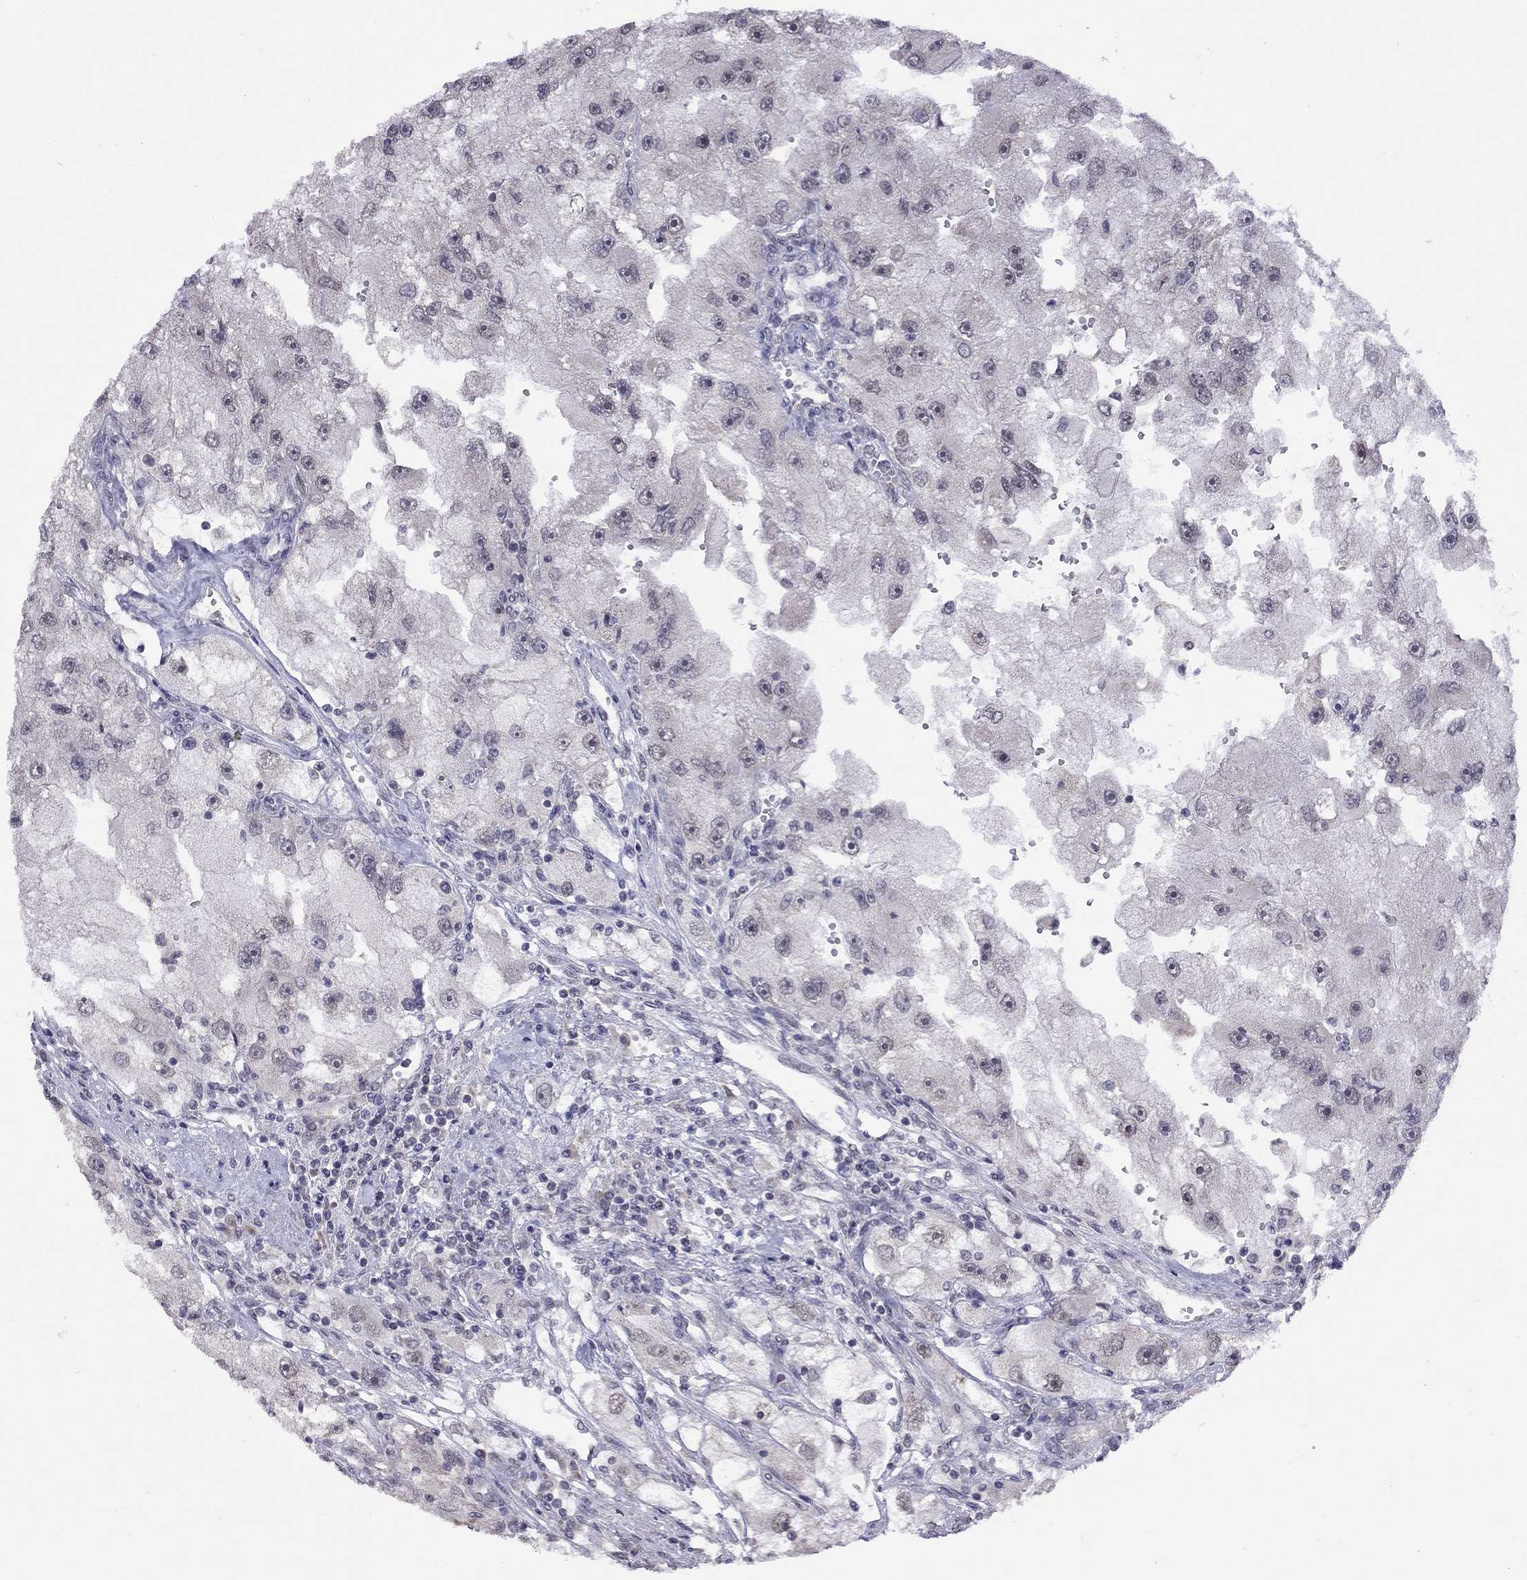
{"staining": {"intensity": "weak", "quantity": "<25%", "location": "nuclear"}, "tissue": "renal cancer", "cell_type": "Tumor cells", "image_type": "cancer", "snomed": [{"axis": "morphology", "description": "Adenocarcinoma, NOS"}, {"axis": "topography", "description": "Kidney"}], "caption": "Tumor cells show no significant positivity in renal cancer (adenocarcinoma).", "gene": "HES5", "patient": {"sex": "male", "age": 63}}